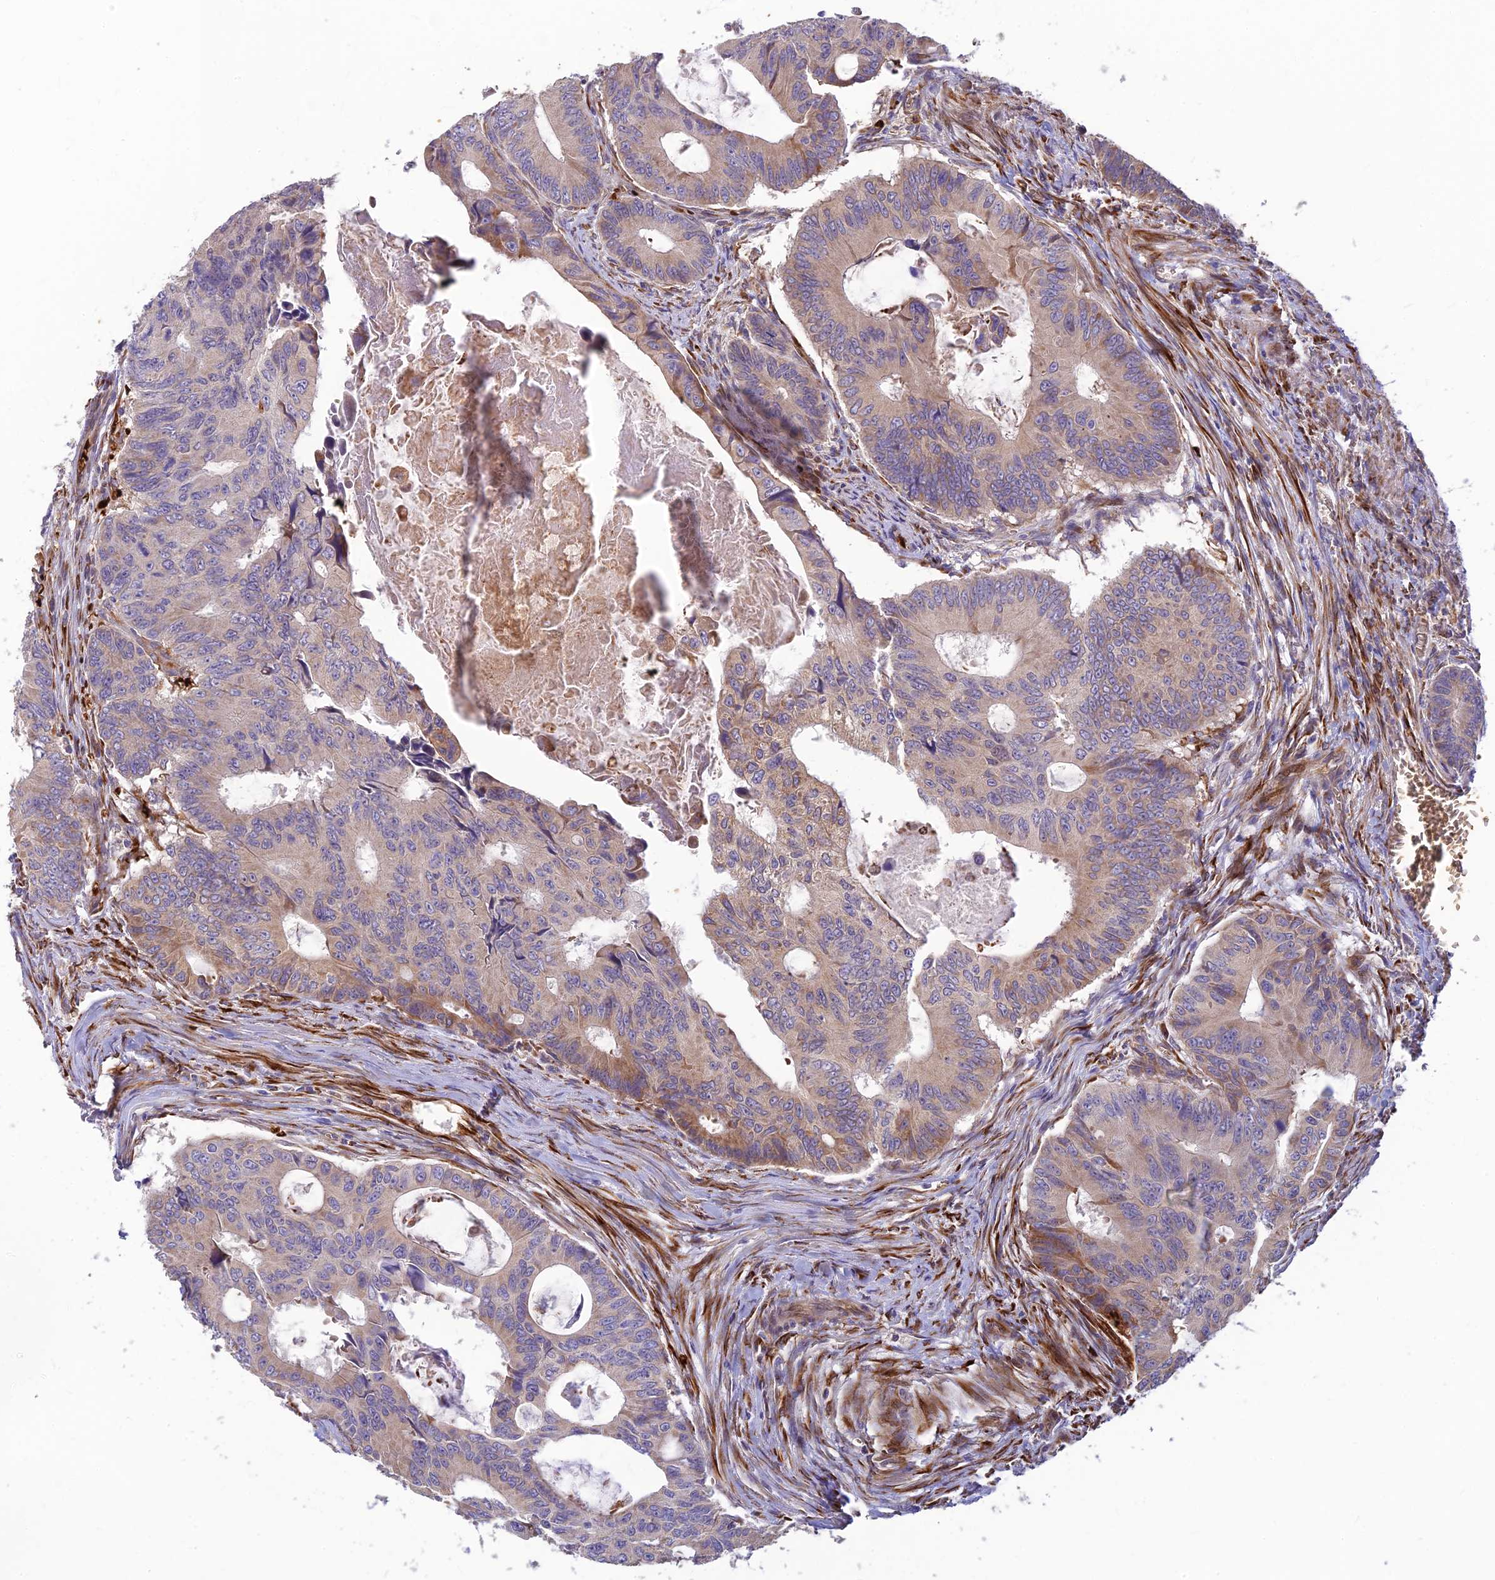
{"staining": {"intensity": "moderate", "quantity": "<25%", "location": "cytoplasmic/membranous"}, "tissue": "colorectal cancer", "cell_type": "Tumor cells", "image_type": "cancer", "snomed": [{"axis": "morphology", "description": "Adenocarcinoma, NOS"}, {"axis": "topography", "description": "Colon"}], "caption": "Protein staining by immunohistochemistry exhibits moderate cytoplasmic/membranous positivity in about <25% of tumor cells in colorectal cancer.", "gene": "UFSP2", "patient": {"sex": "male", "age": 85}}